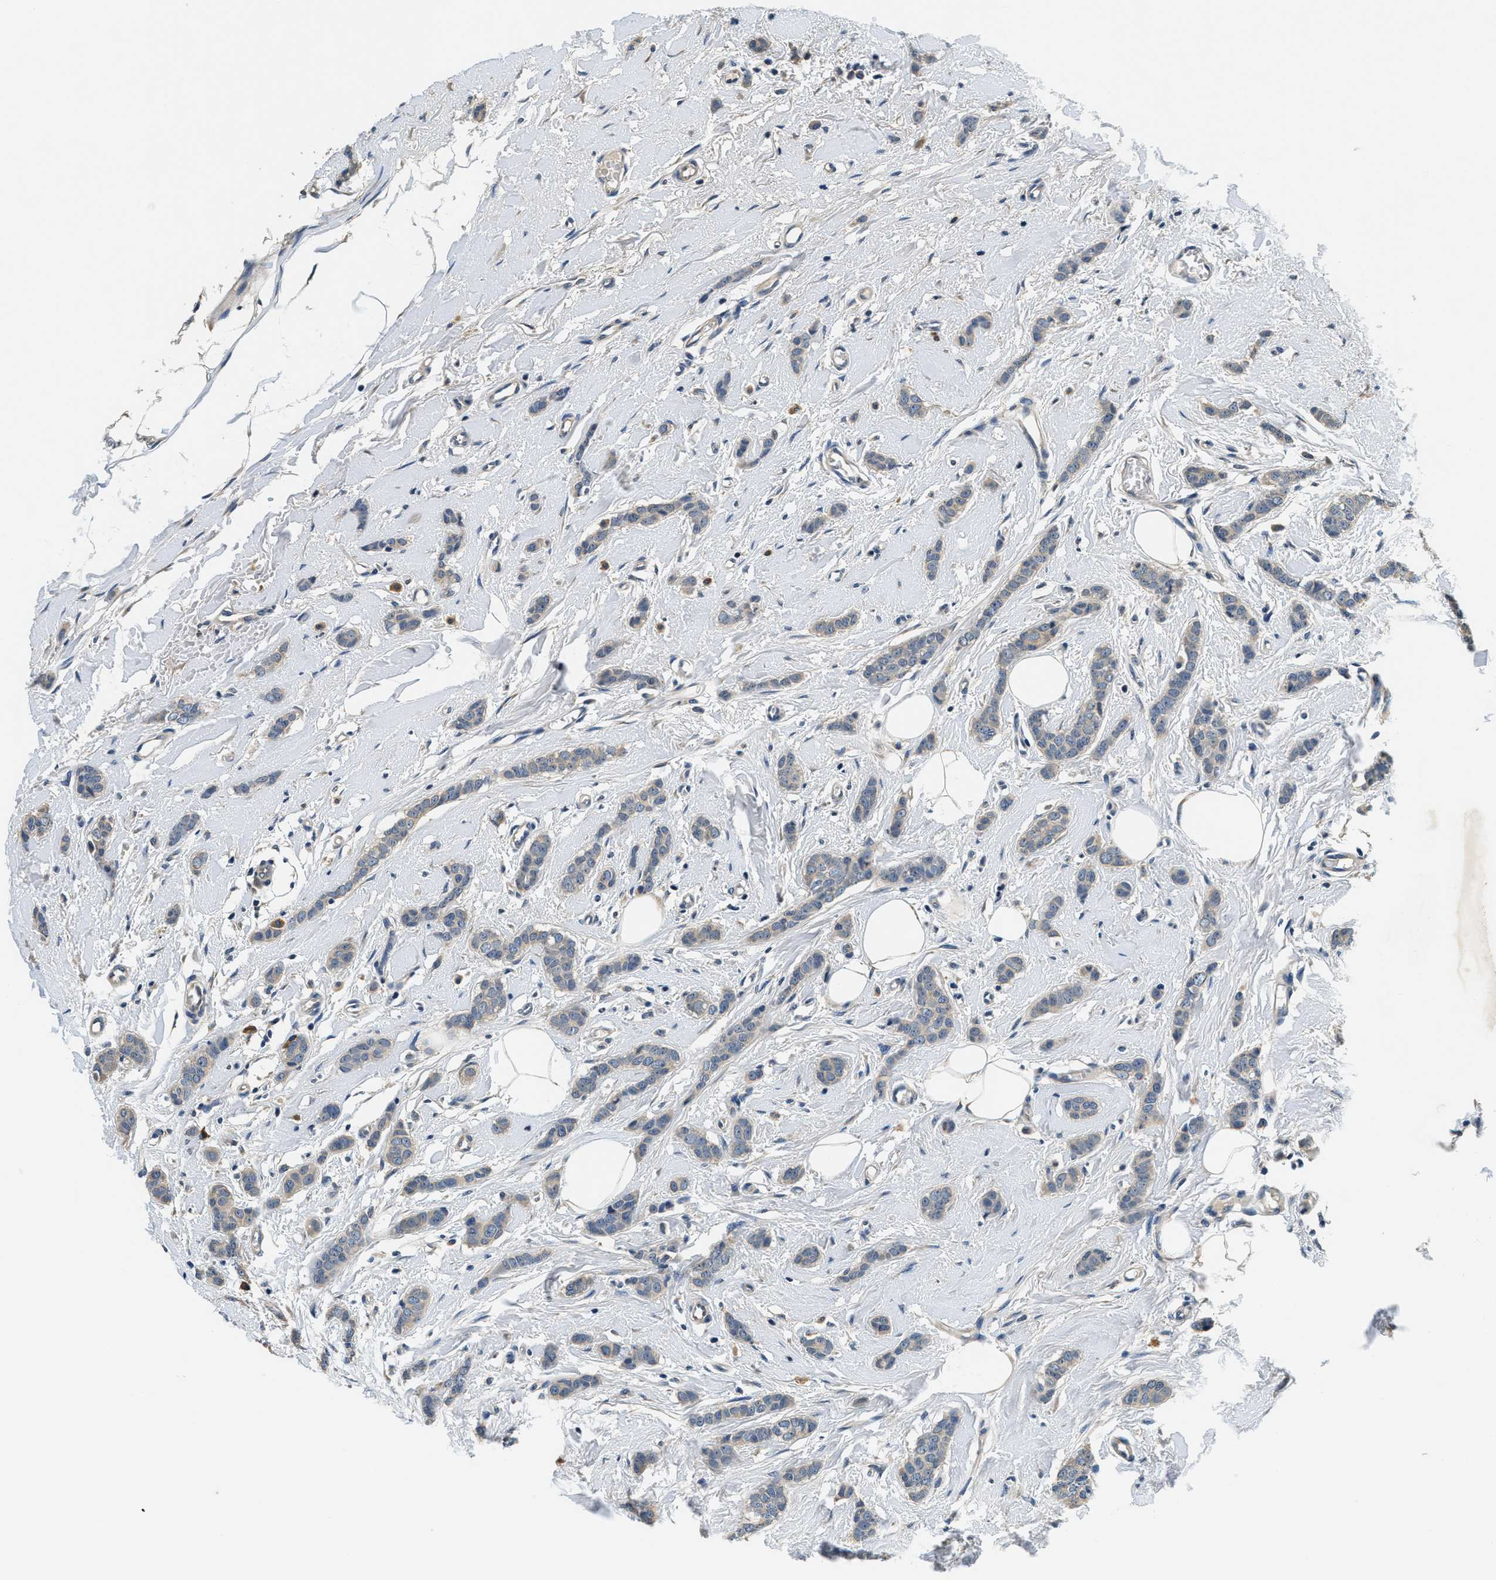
{"staining": {"intensity": "weak", "quantity": "<25%", "location": "cytoplasmic/membranous"}, "tissue": "breast cancer", "cell_type": "Tumor cells", "image_type": "cancer", "snomed": [{"axis": "morphology", "description": "Lobular carcinoma"}, {"axis": "topography", "description": "Skin"}, {"axis": "topography", "description": "Breast"}], "caption": "This is a micrograph of IHC staining of breast lobular carcinoma, which shows no positivity in tumor cells.", "gene": "ALDH3A2", "patient": {"sex": "female", "age": 46}}